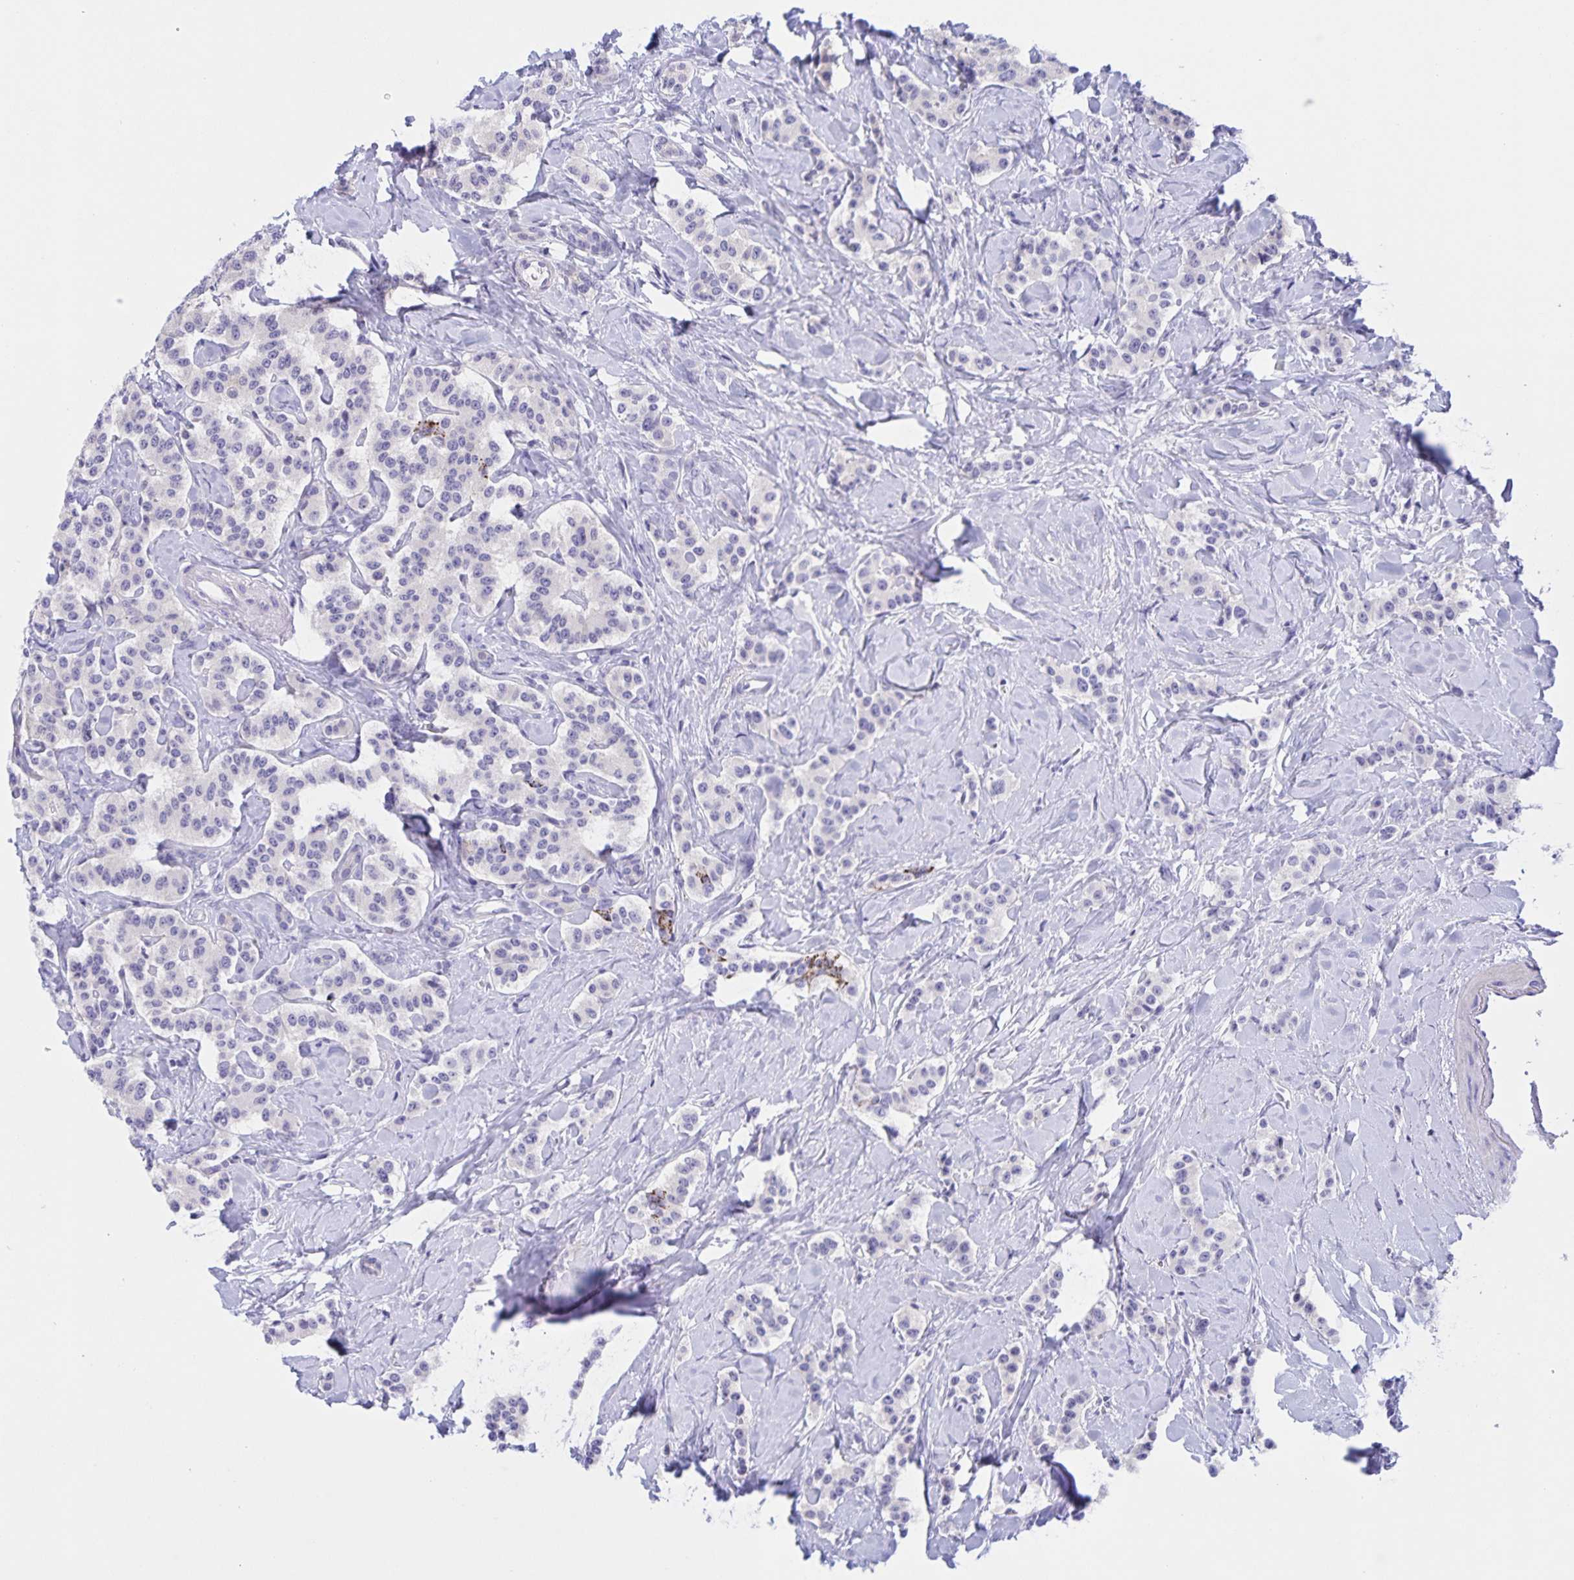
{"staining": {"intensity": "negative", "quantity": "none", "location": "none"}, "tissue": "carcinoid", "cell_type": "Tumor cells", "image_type": "cancer", "snomed": [{"axis": "morphology", "description": "Normal tissue, NOS"}, {"axis": "morphology", "description": "Carcinoid, malignant, NOS"}, {"axis": "topography", "description": "Pancreas"}], "caption": "The micrograph demonstrates no staining of tumor cells in carcinoid (malignant).", "gene": "DMGDH", "patient": {"sex": "male", "age": 36}}